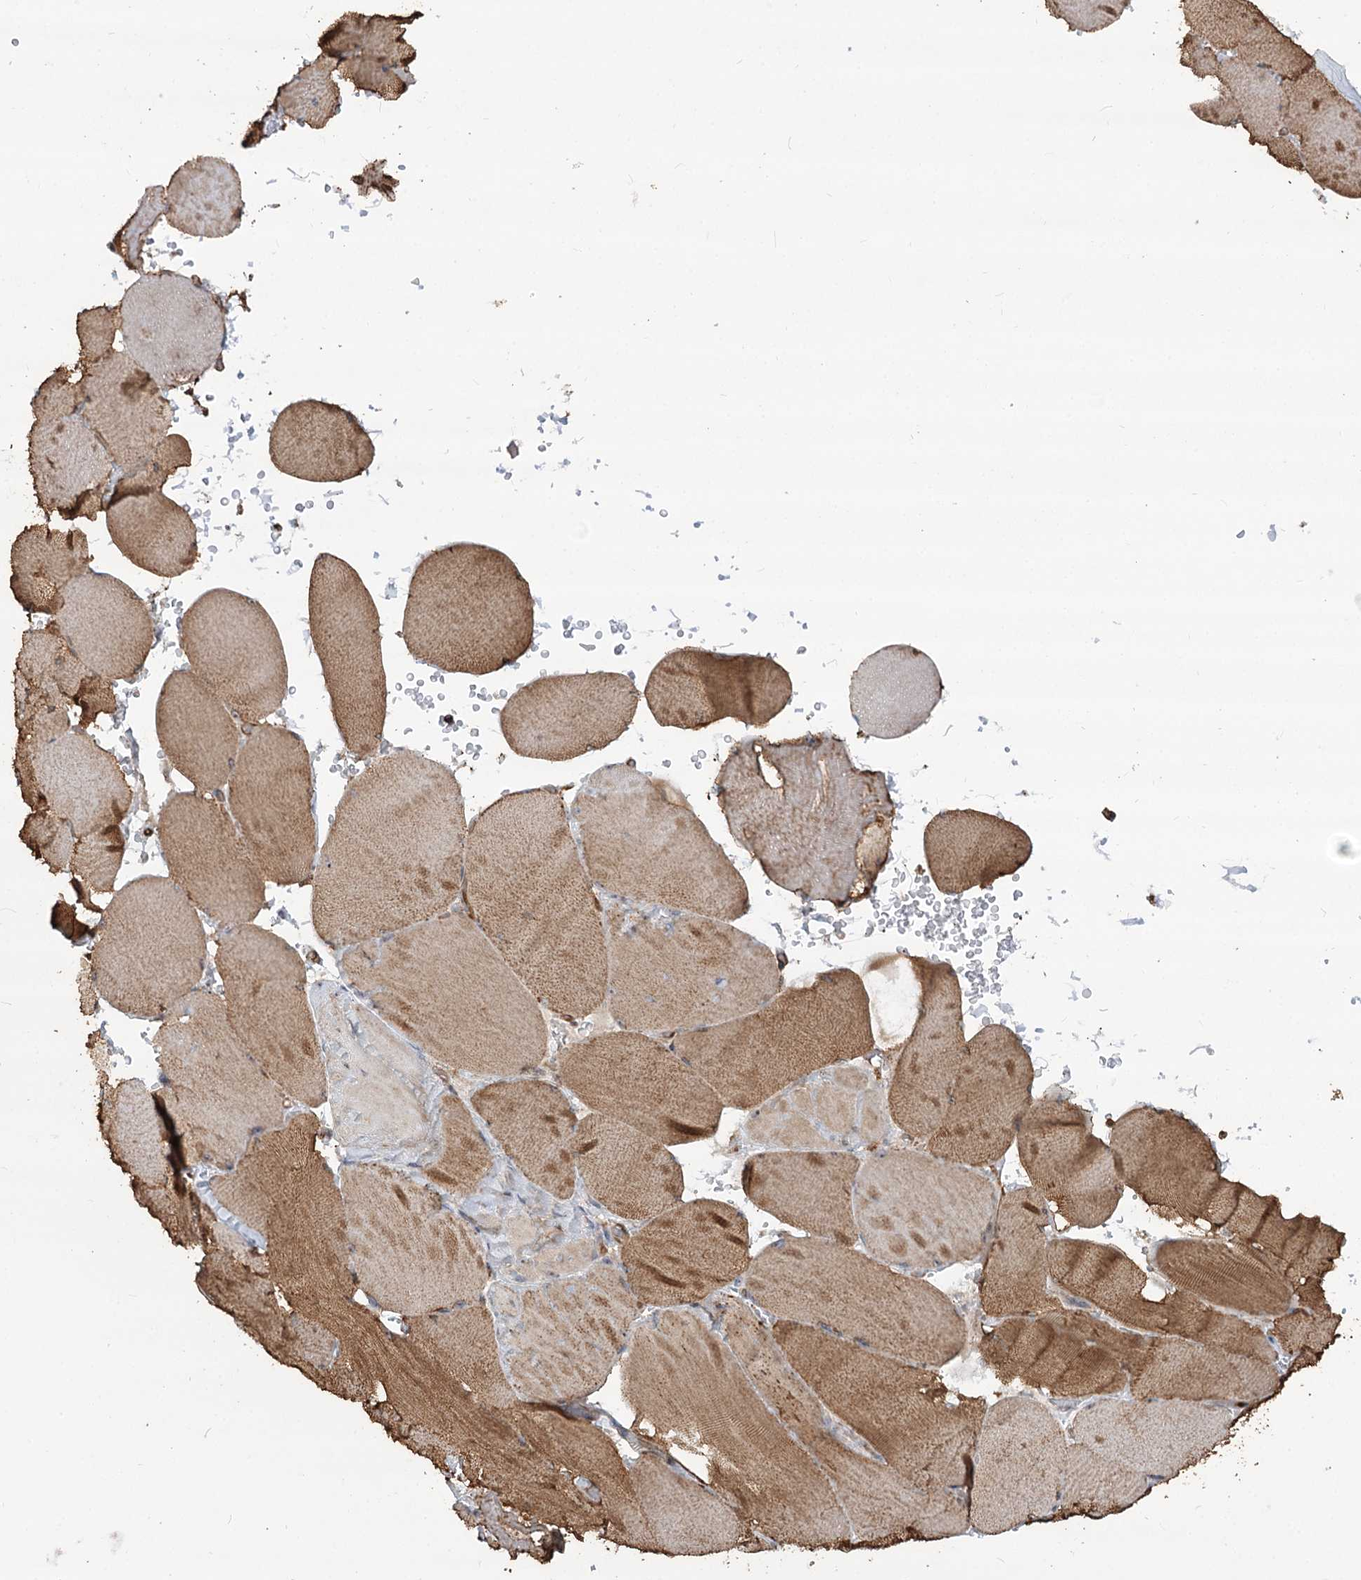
{"staining": {"intensity": "moderate", "quantity": ">75%", "location": "cytoplasmic/membranous"}, "tissue": "skeletal muscle", "cell_type": "Myocytes", "image_type": "normal", "snomed": [{"axis": "morphology", "description": "Normal tissue, NOS"}, {"axis": "topography", "description": "Skeletal muscle"}, {"axis": "topography", "description": "Head-Neck"}], "caption": "Protein staining reveals moderate cytoplasmic/membranous staining in approximately >75% of myocytes in unremarkable skeletal muscle. (DAB (3,3'-diaminobenzidine) = brown stain, brightfield microscopy at high magnification).", "gene": "WDR36", "patient": {"sex": "male", "age": 66}}